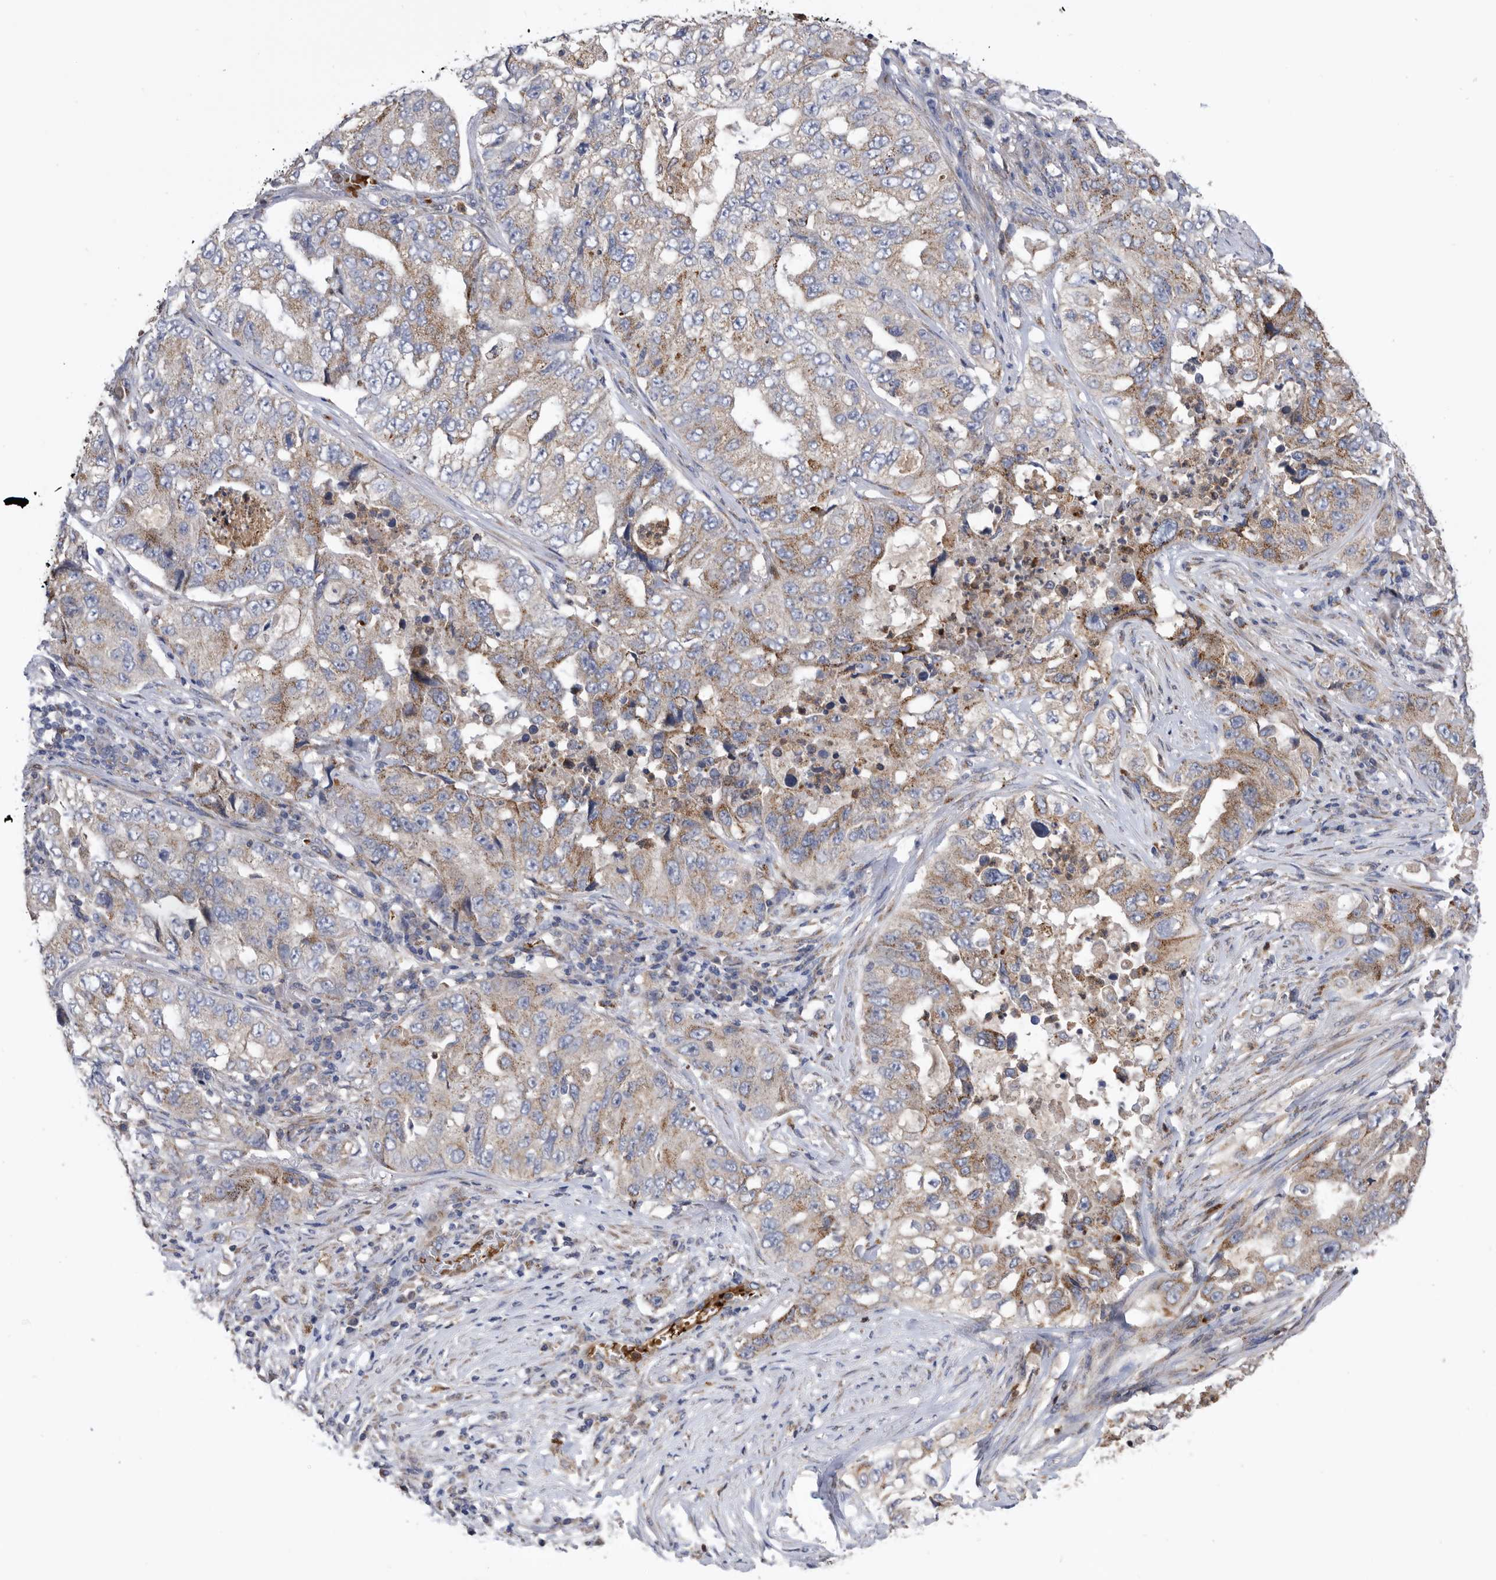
{"staining": {"intensity": "moderate", "quantity": ">75%", "location": "cytoplasmic/membranous"}, "tissue": "lung cancer", "cell_type": "Tumor cells", "image_type": "cancer", "snomed": [{"axis": "morphology", "description": "Adenocarcinoma, NOS"}, {"axis": "topography", "description": "Lung"}], "caption": "Protein staining exhibits moderate cytoplasmic/membranous staining in approximately >75% of tumor cells in lung cancer. Using DAB (3,3'-diaminobenzidine) (brown) and hematoxylin (blue) stains, captured at high magnification using brightfield microscopy.", "gene": "CRISPLD2", "patient": {"sex": "female", "age": 51}}